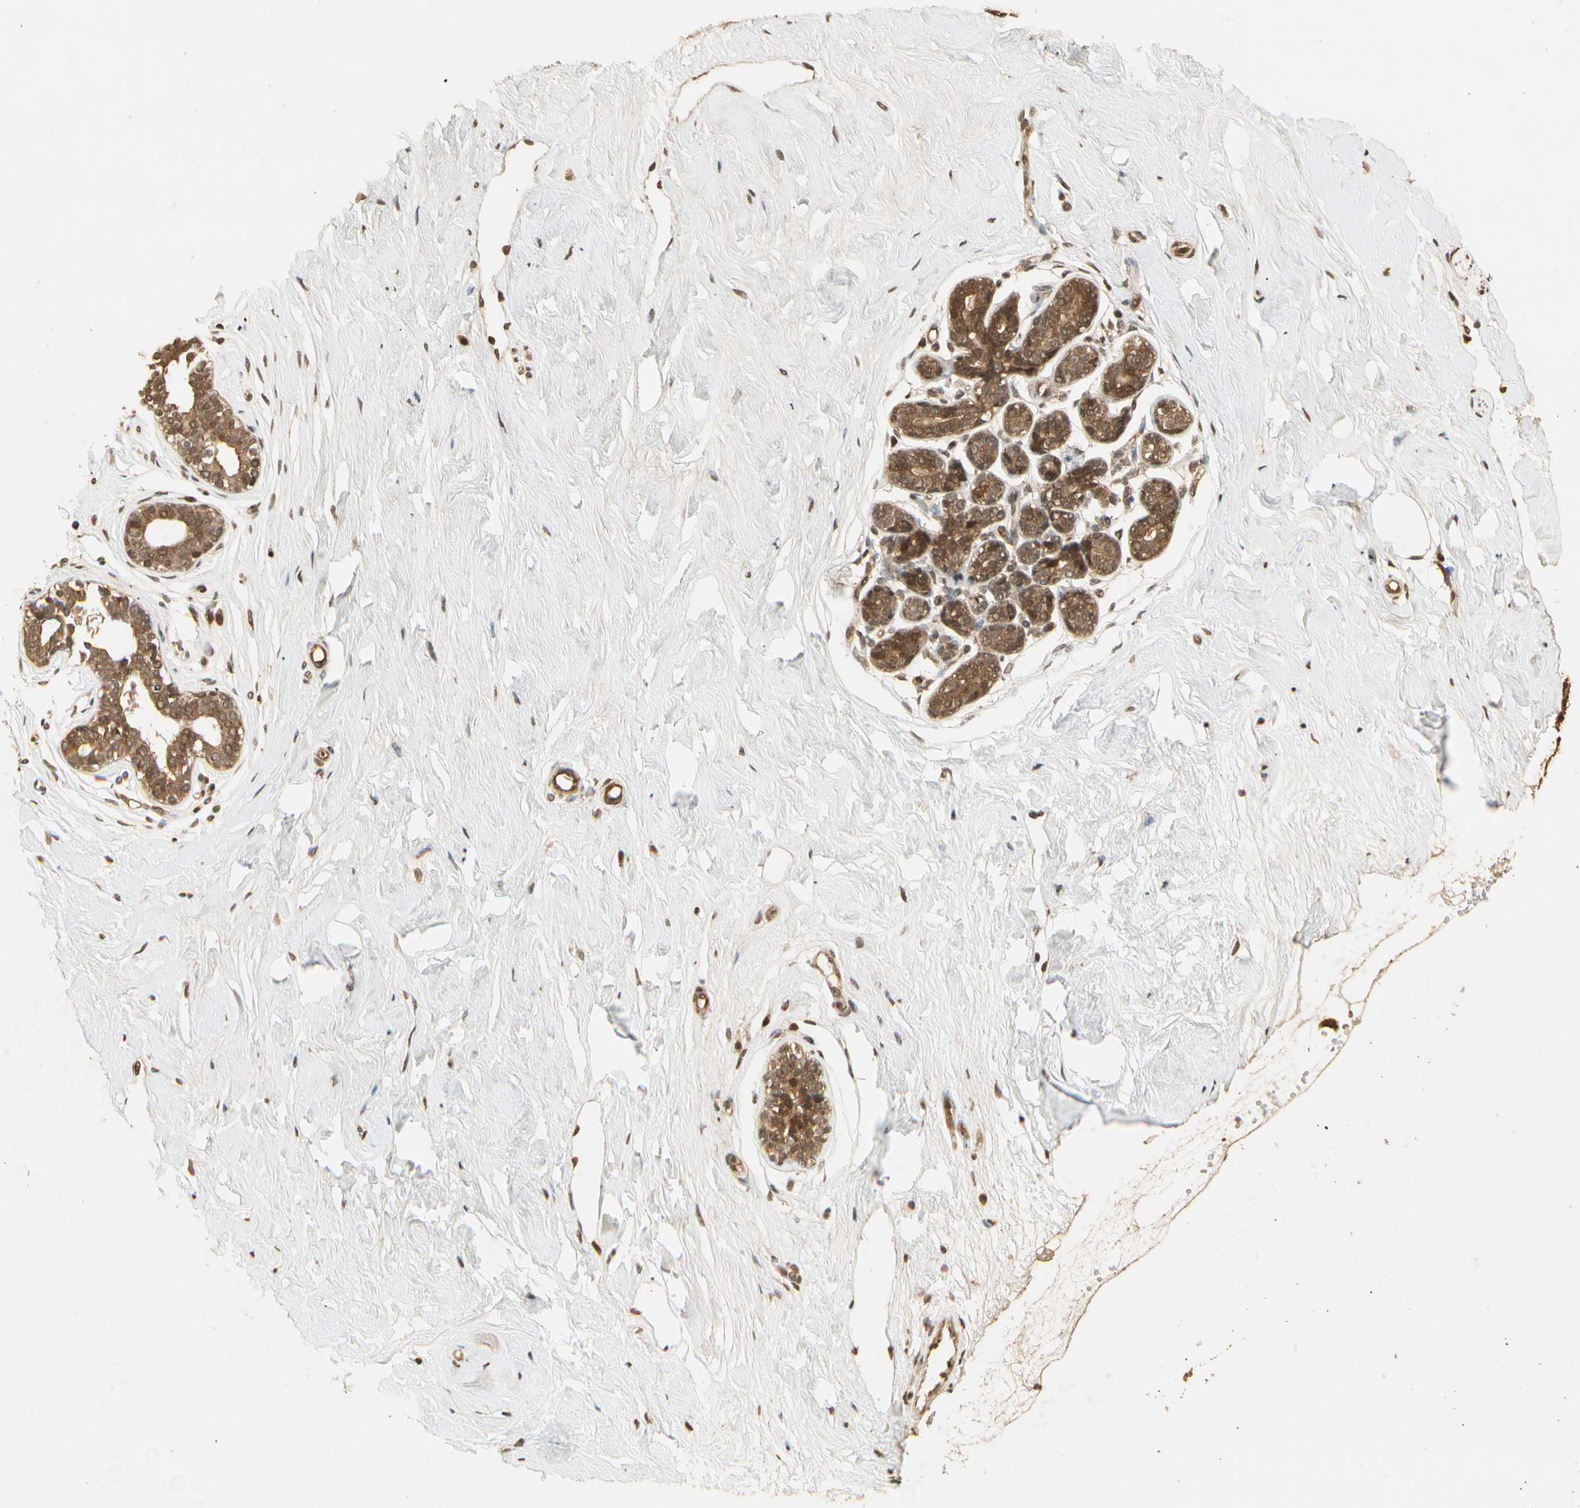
{"staining": {"intensity": "moderate", "quantity": ">75%", "location": "cytoplasmic/membranous,nuclear"}, "tissue": "breast", "cell_type": "Adipocytes", "image_type": "normal", "snomed": [{"axis": "morphology", "description": "Normal tissue, NOS"}, {"axis": "topography", "description": "Breast"}], "caption": "Immunohistochemical staining of normal human breast demonstrates >75% levels of moderate cytoplasmic/membranous,nuclear protein expression in approximately >75% of adipocytes.", "gene": "RFFL", "patient": {"sex": "female", "age": 23}}